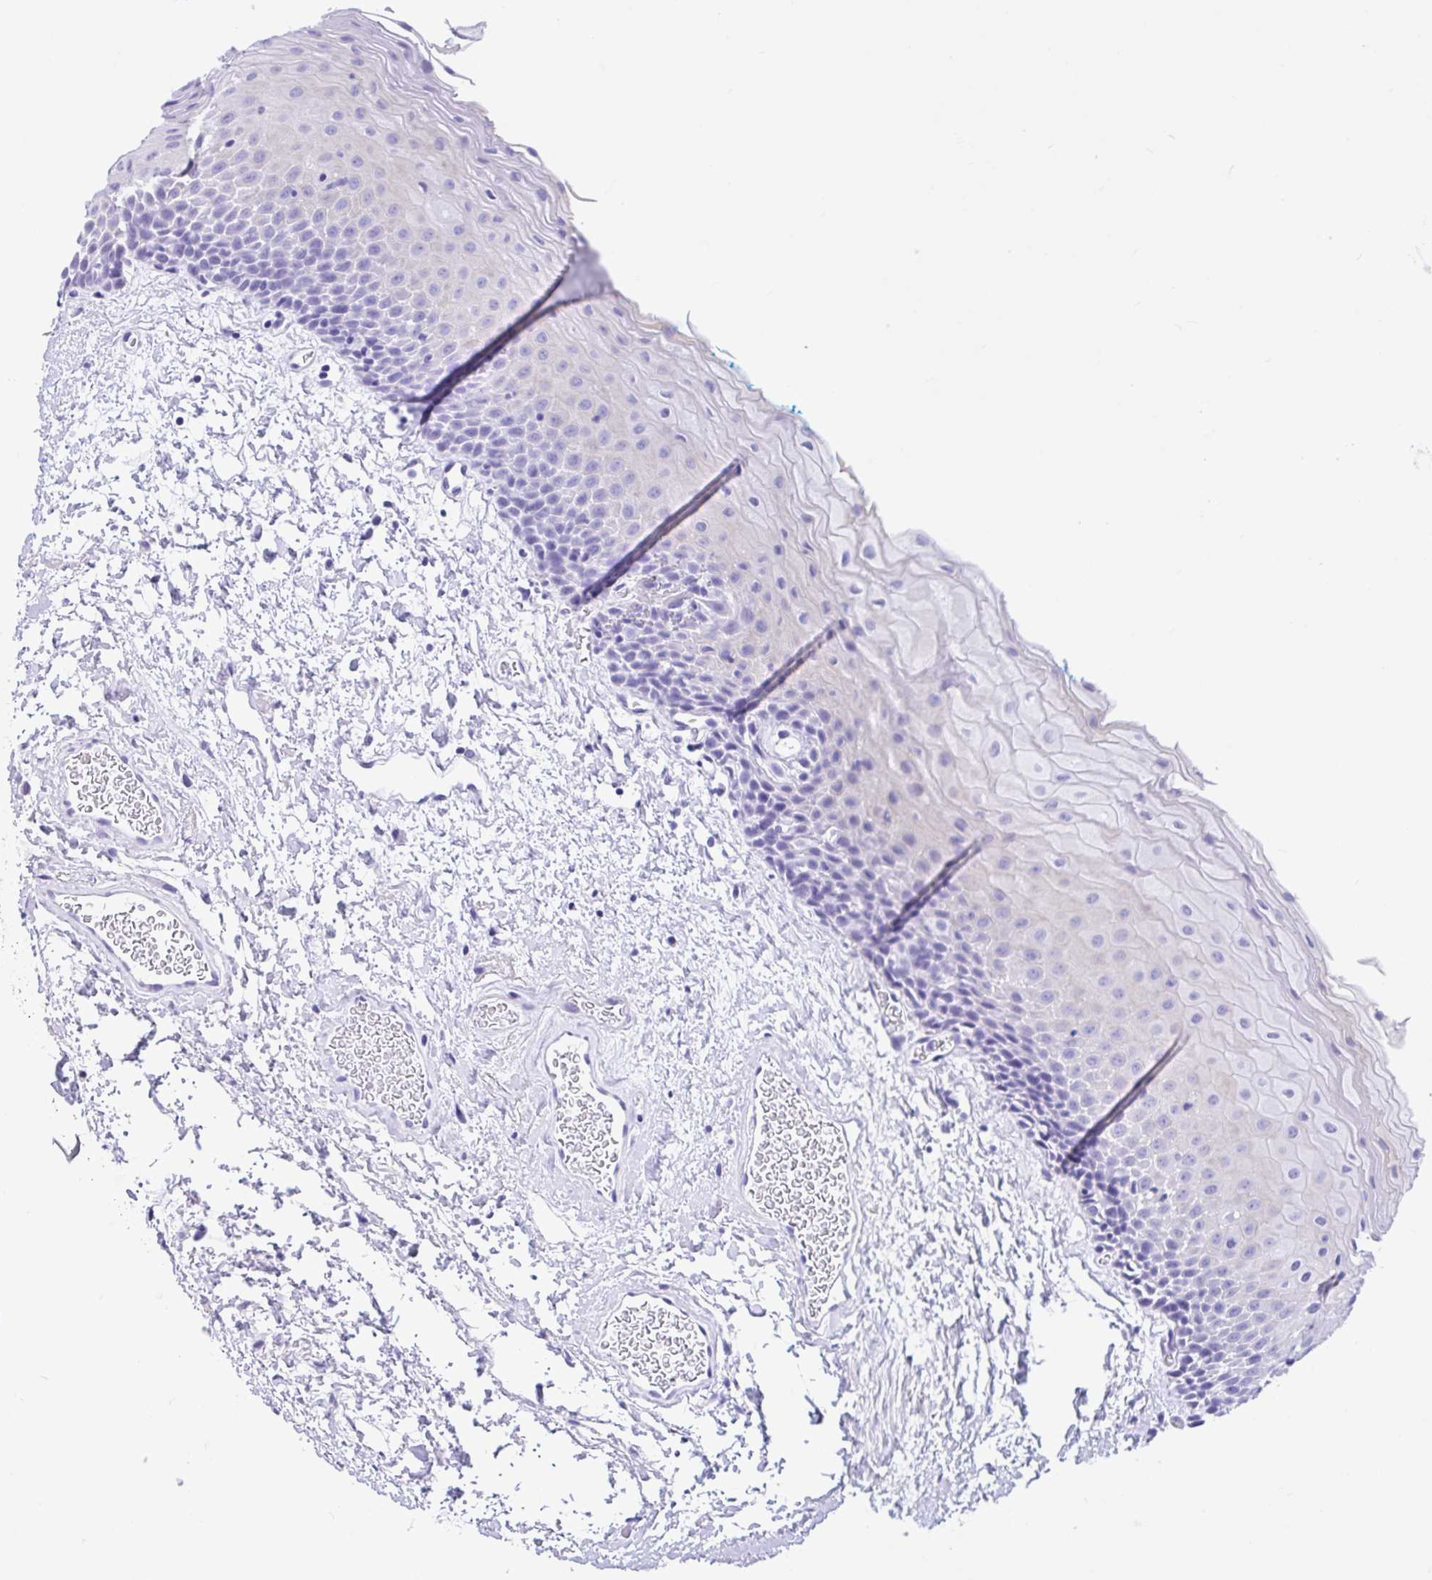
{"staining": {"intensity": "negative", "quantity": "none", "location": "none"}, "tissue": "oral mucosa", "cell_type": "Squamous epithelial cells", "image_type": "normal", "snomed": [{"axis": "morphology", "description": "Normal tissue, NOS"}, {"axis": "topography", "description": "Oral tissue"}], "caption": "Immunohistochemical staining of unremarkable human oral mucosa shows no significant positivity in squamous epithelial cells.", "gene": "IAPP", "patient": {"sex": "female", "age": 82}}